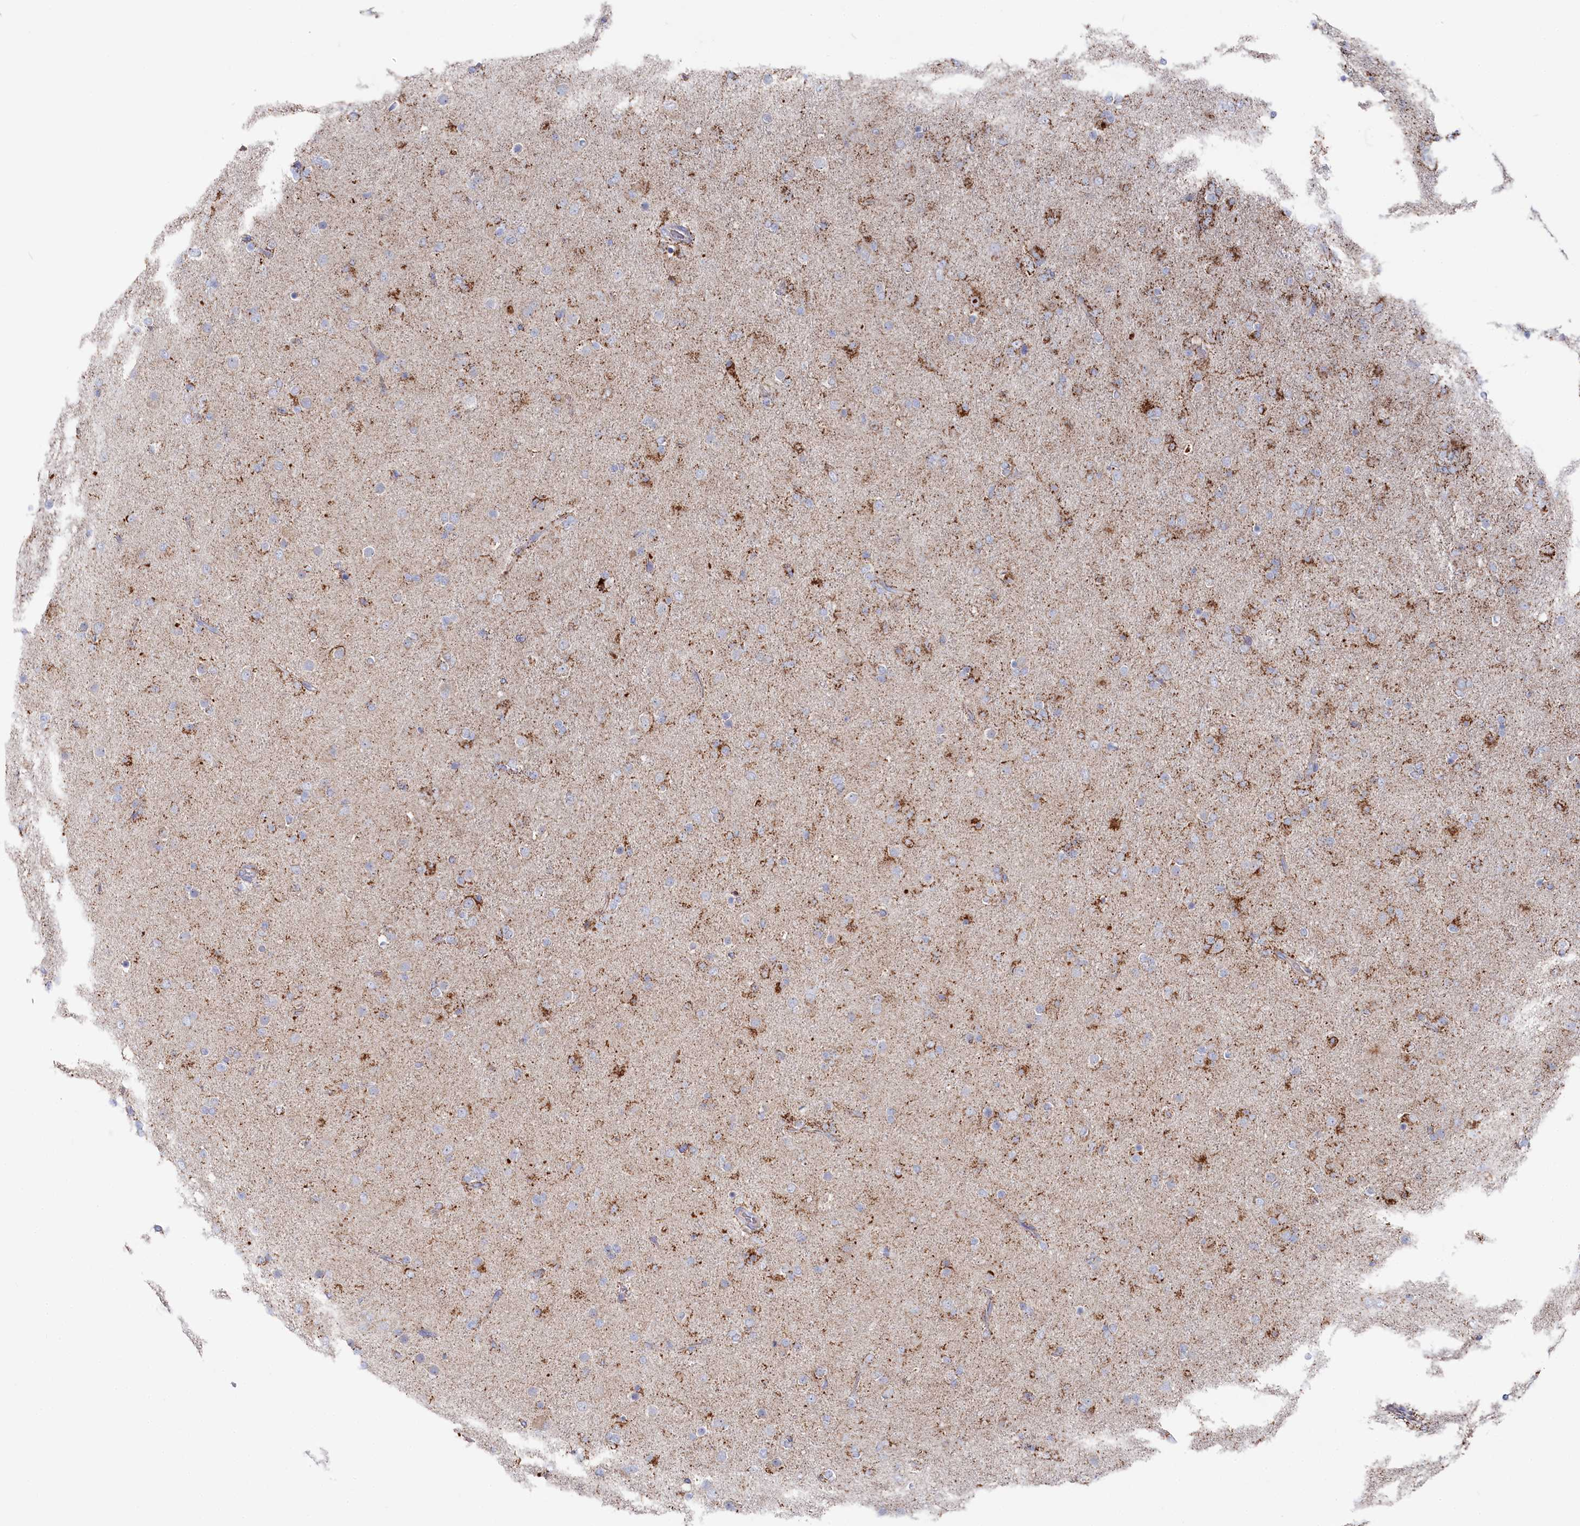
{"staining": {"intensity": "moderate", "quantity": "<25%", "location": "cytoplasmic/membranous"}, "tissue": "glioma", "cell_type": "Tumor cells", "image_type": "cancer", "snomed": [{"axis": "morphology", "description": "Glioma, malignant, Low grade"}, {"axis": "topography", "description": "Brain"}], "caption": "About <25% of tumor cells in human glioma reveal moderate cytoplasmic/membranous protein staining as visualized by brown immunohistochemical staining.", "gene": "GLS2", "patient": {"sex": "male", "age": 65}}